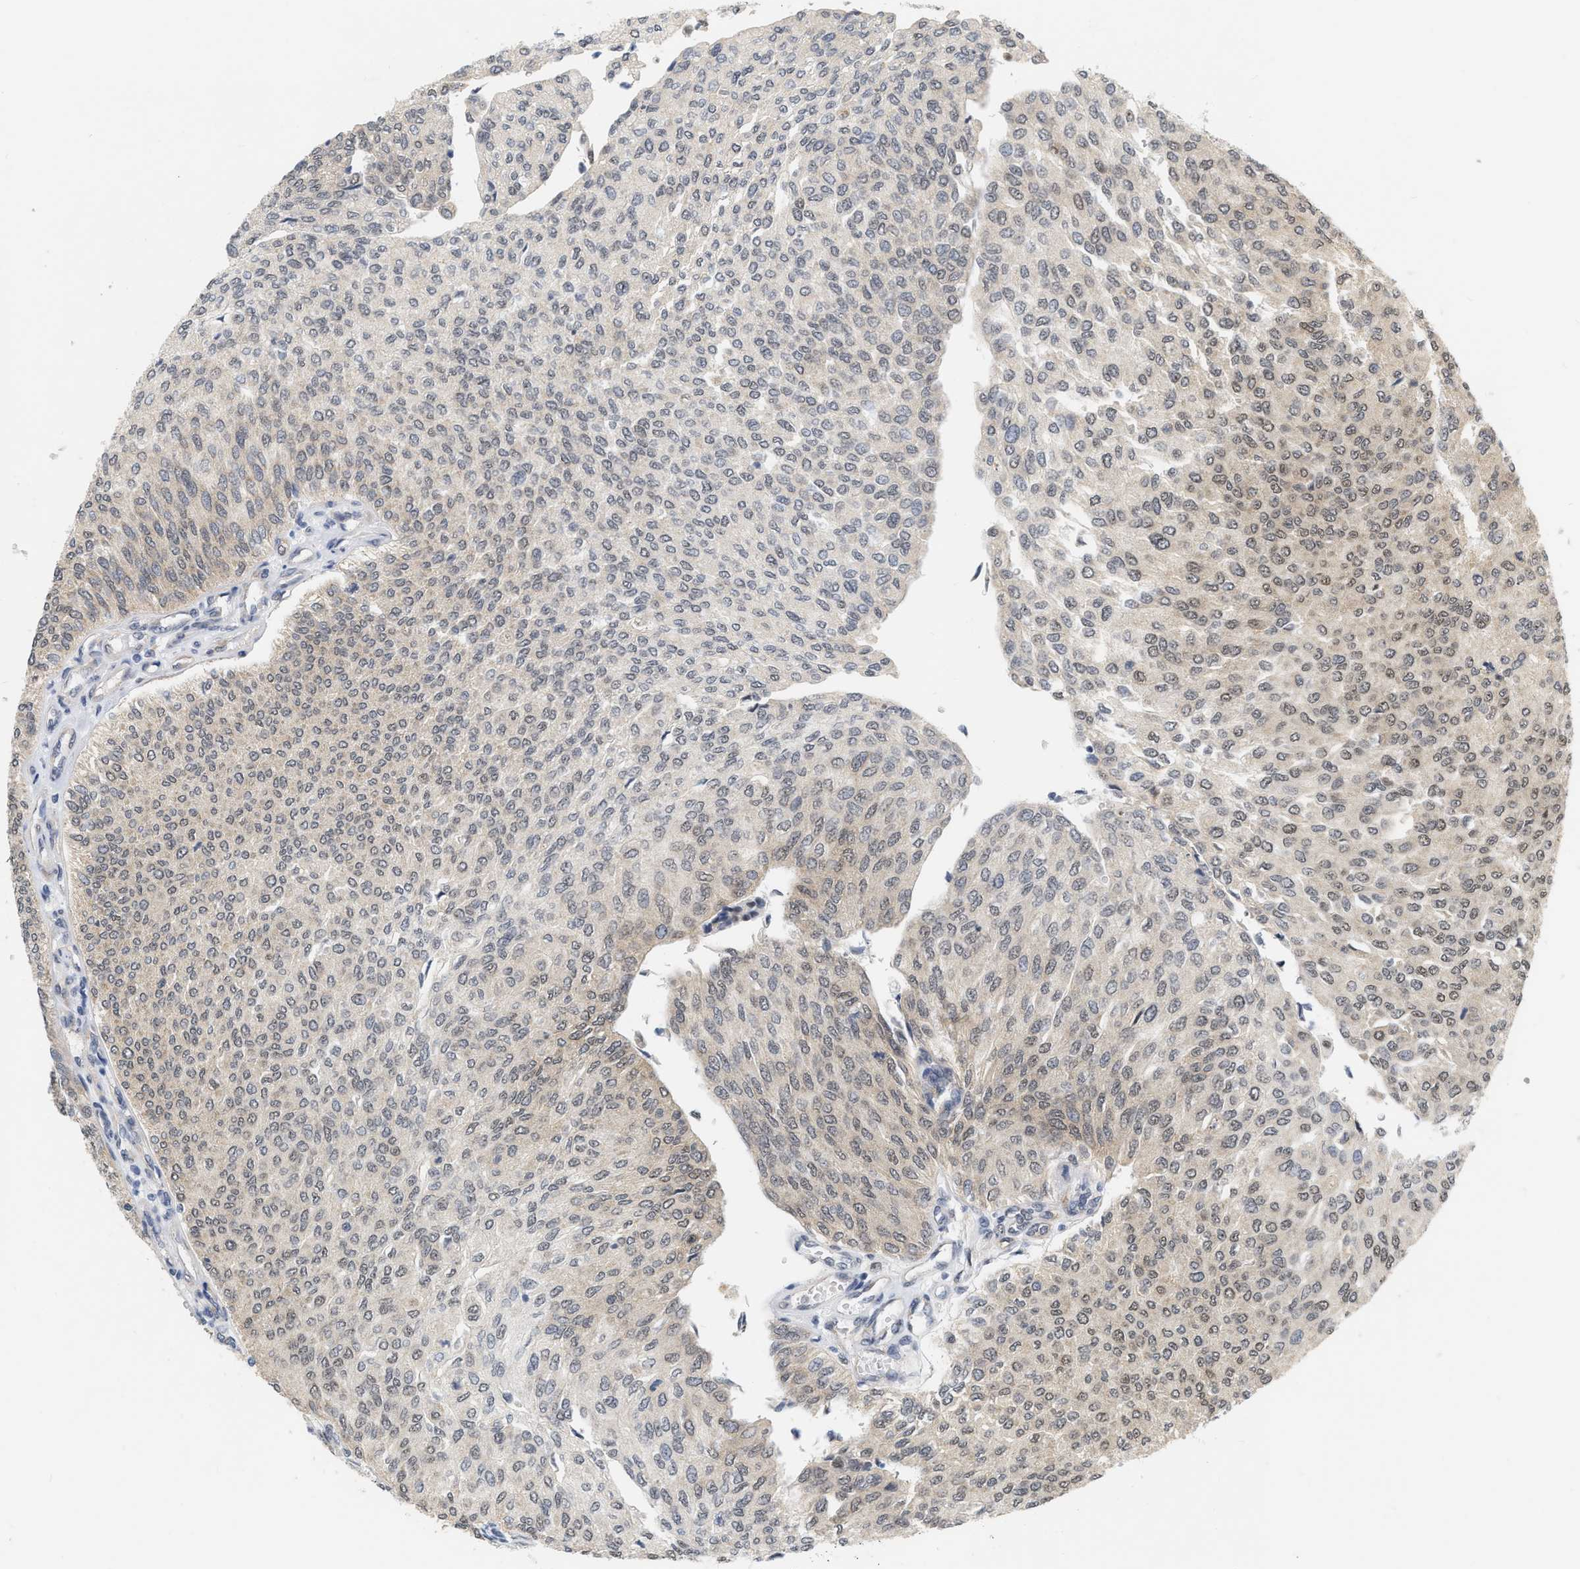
{"staining": {"intensity": "weak", "quantity": ">75%", "location": "cytoplasmic/membranous,nuclear"}, "tissue": "urothelial cancer", "cell_type": "Tumor cells", "image_type": "cancer", "snomed": [{"axis": "morphology", "description": "Urothelial carcinoma, Low grade"}, {"axis": "topography", "description": "Urinary bladder"}], "caption": "Protein staining of urothelial cancer tissue exhibits weak cytoplasmic/membranous and nuclear positivity in approximately >75% of tumor cells. (brown staining indicates protein expression, while blue staining denotes nuclei).", "gene": "RUVBL1", "patient": {"sex": "female", "age": 79}}